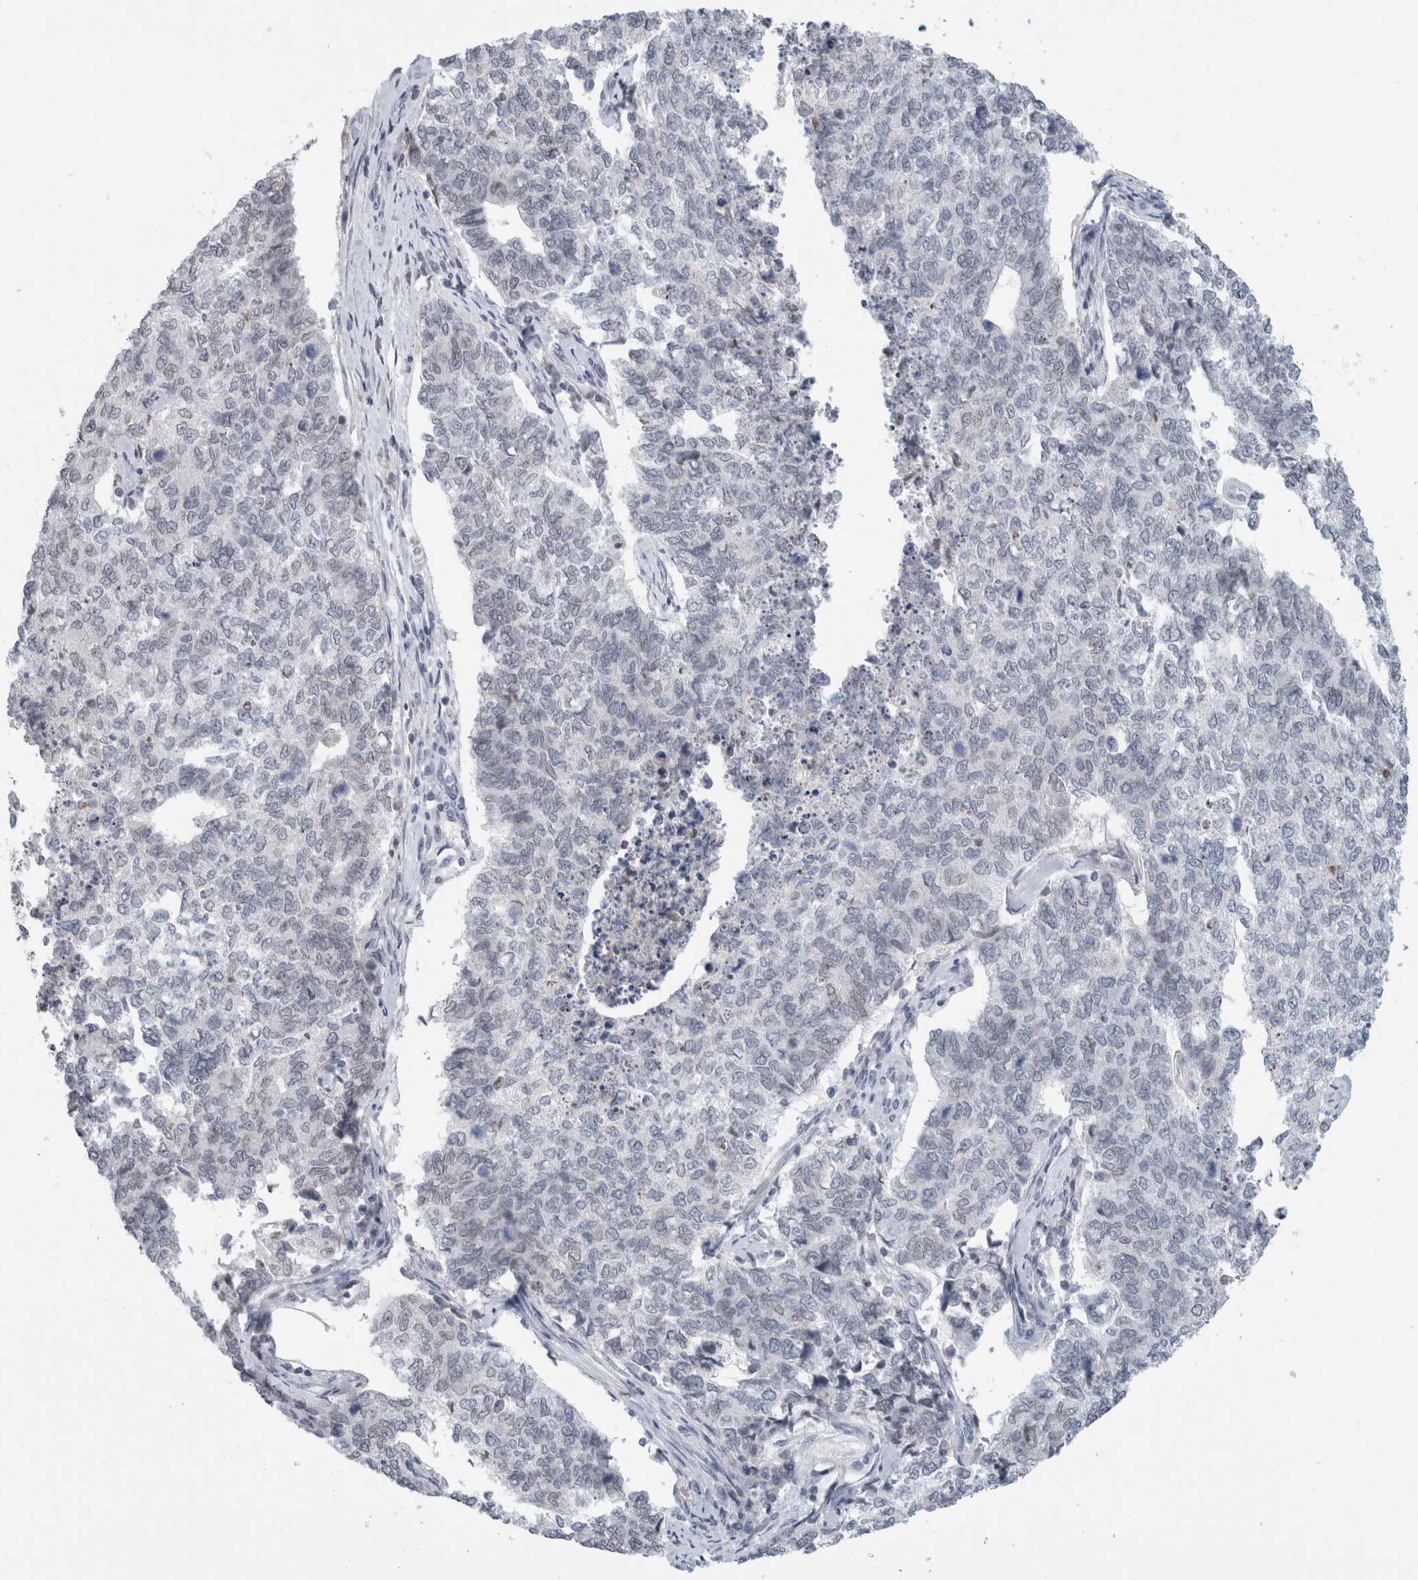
{"staining": {"intensity": "weak", "quantity": "<25%", "location": "cytoplasmic/membranous,nuclear"}, "tissue": "cervical cancer", "cell_type": "Tumor cells", "image_type": "cancer", "snomed": [{"axis": "morphology", "description": "Squamous cell carcinoma, NOS"}, {"axis": "topography", "description": "Cervix"}], "caption": "There is no significant staining in tumor cells of cervical cancer (squamous cell carcinoma).", "gene": "ZNF770", "patient": {"sex": "female", "age": 63}}